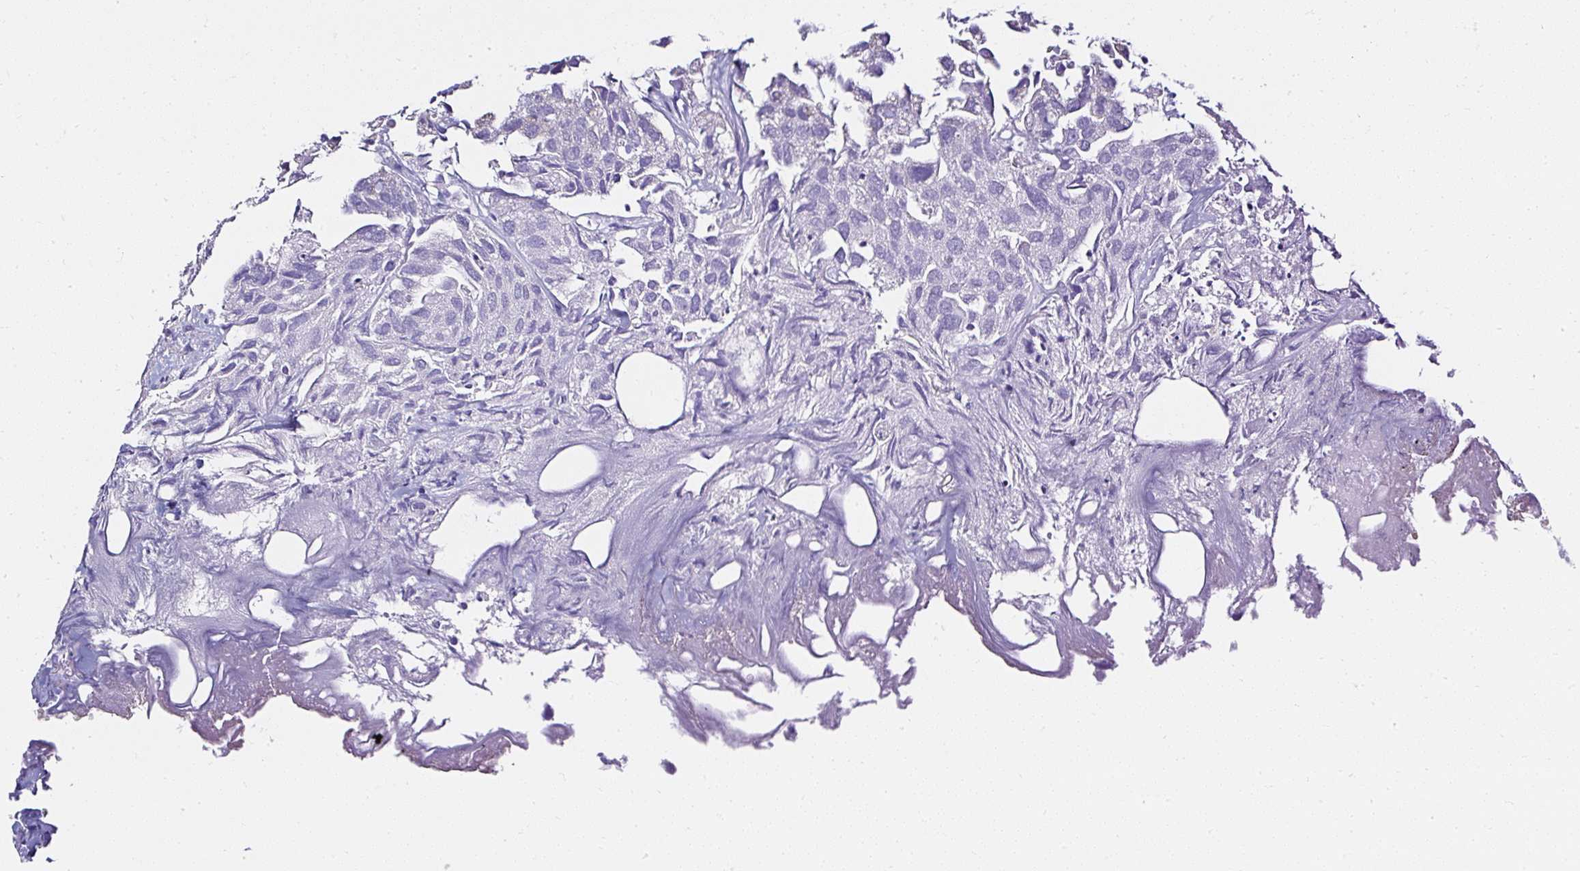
{"staining": {"intensity": "negative", "quantity": "none", "location": "none"}, "tissue": "urothelial cancer", "cell_type": "Tumor cells", "image_type": "cancer", "snomed": [{"axis": "morphology", "description": "Urothelial carcinoma, High grade"}, {"axis": "topography", "description": "Urinary bladder"}], "caption": "A high-resolution micrograph shows immunohistochemistry staining of urothelial cancer, which demonstrates no significant staining in tumor cells. Nuclei are stained in blue.", "gene": "ATP2A1", "patient": {"sex": "female", "age": 75}}